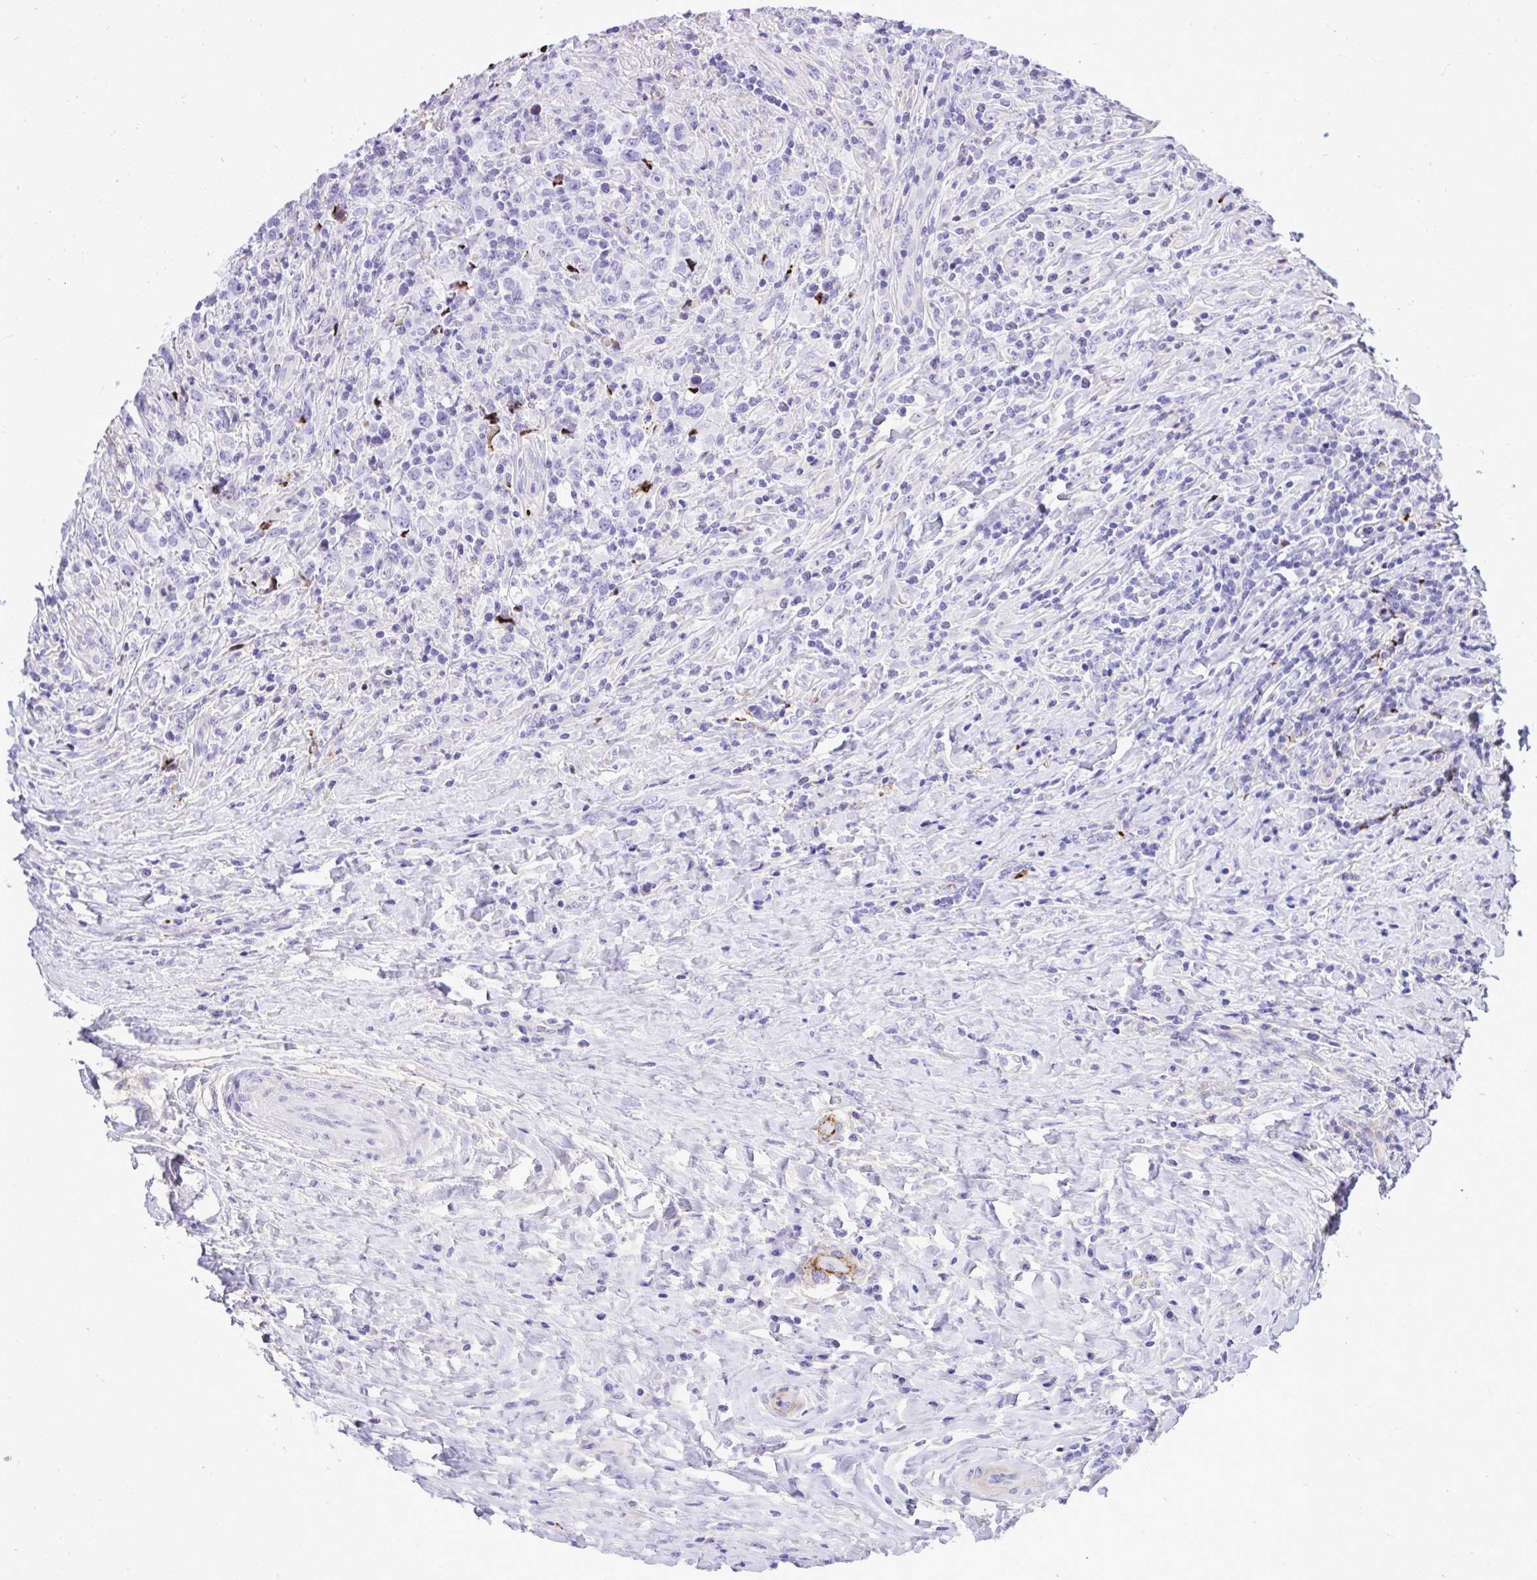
{"staining": {"intensity": "negative", "quantity": "none", "location": "none"}, "tissue": "lymphoma", "cell_type": "Tumor cells", "image_type": "cancer", "snomed": [{"axis": "morphology", "description": "Hodgkin's disease, NOS"}, {"axis": "topography", "description": "Lymph node"}], "caption": "Immunohistochemical staining of human Hodgkin's disease exhibits no significant staining in tumor cells. (Immunohistochemistry, brightfield microscopy, high magnification).", "gene": "HRG", "patient": {"sex": "female", "age": 18}}